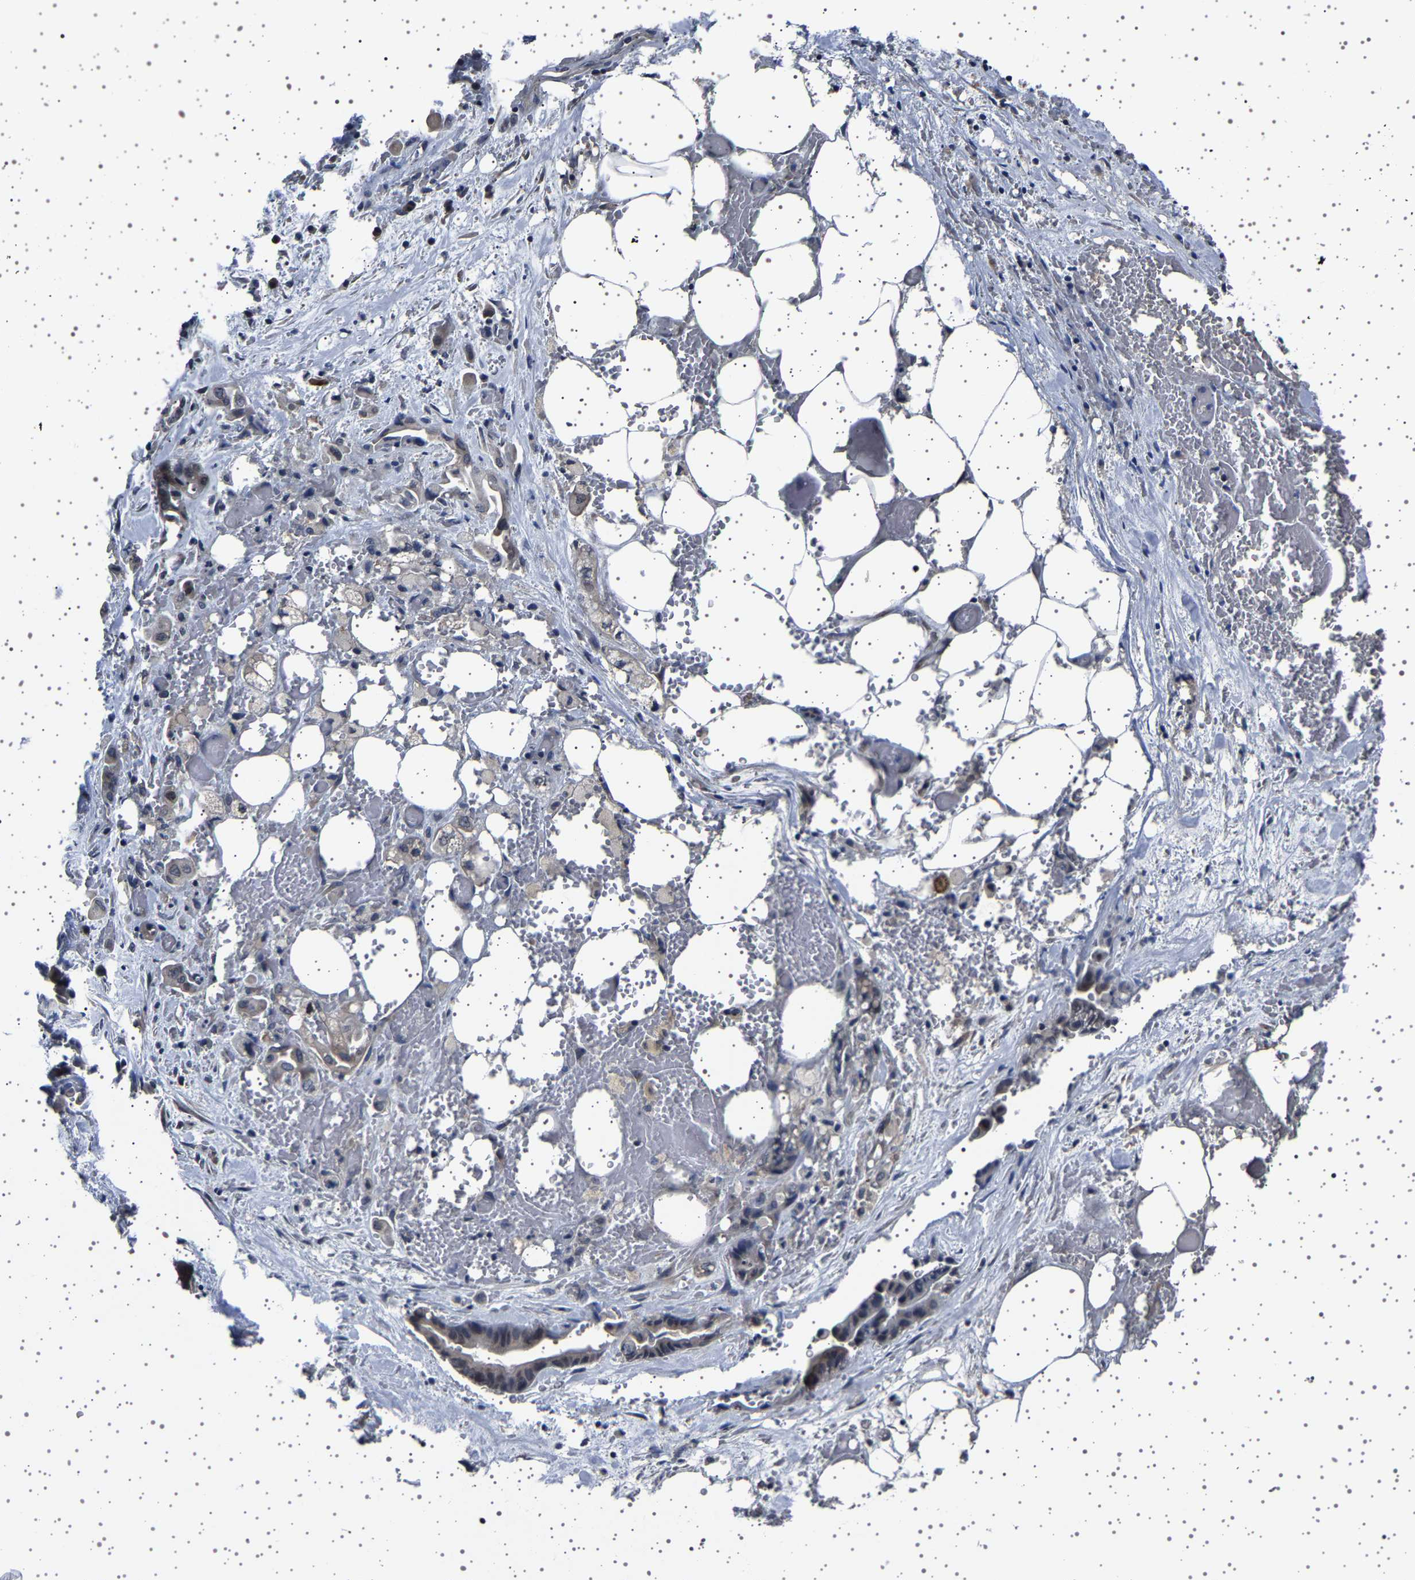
{"staining": {"intensity": "weak", "quantity": "<25%", "location": "cytoplasmic/membranous"}, "tissue": "liver cancer", "cell_type": "Tumor cells", "image_type": "cancer", "snomed": [{"axis": "morphology", "description": "Cholangiocarcinoma"}, {"axis": "topography", "description": "Liver"}], "caption": "There is no significant staining in tumor cells of liver cancer (cholangiocarcinoma).", "gene": "IL10RB", "patient": {"sex": "female", "age": 68}}